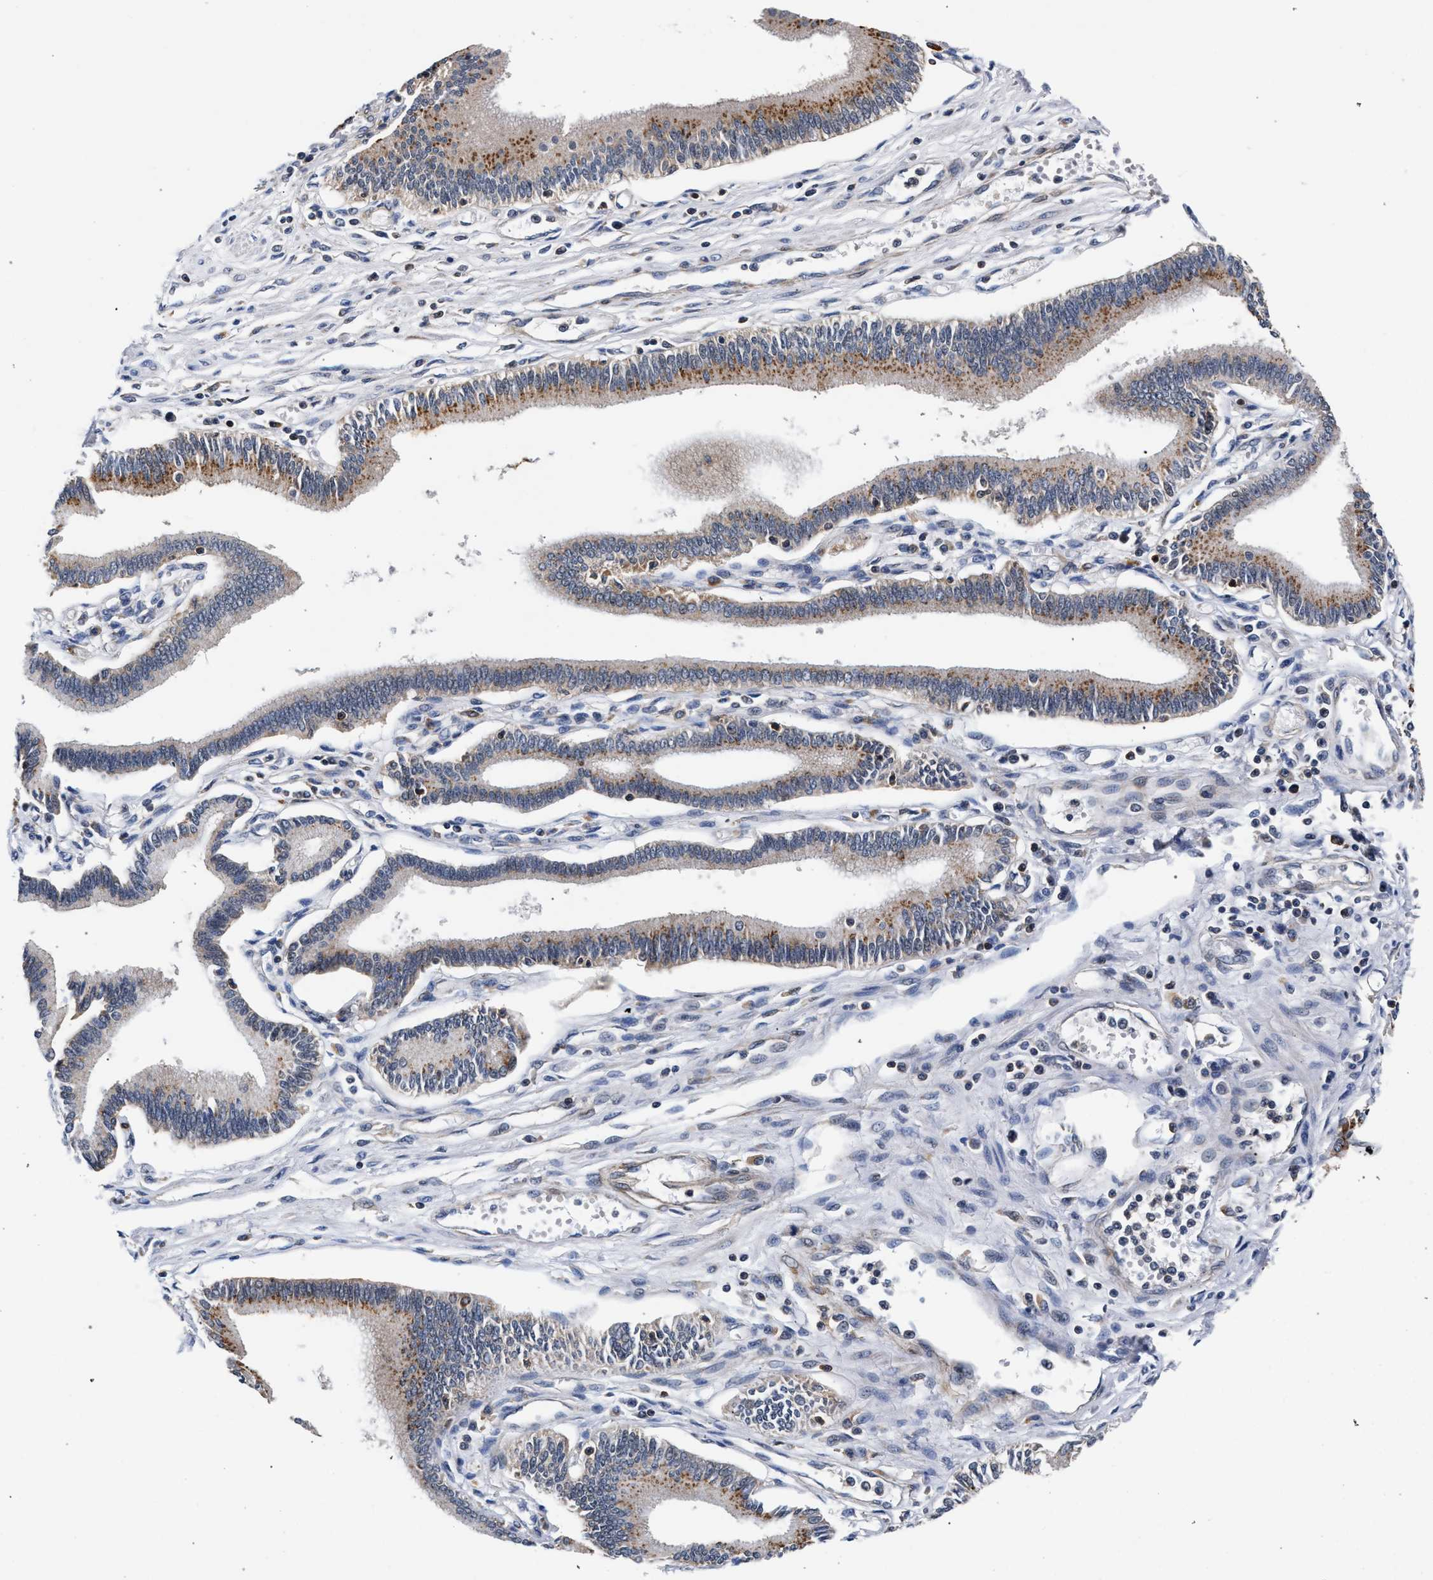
{"staining": {"intensity": "moderate", "quantity": ">75%", "location": "cytoplasmic/membranous"}, "tissue": "pancreatic cancer", "cell_type": "Tumor cells", "image_type": "cancer", "snomed": [{"axis": "morphology", "description": "Adenocarcinoma, NOS"}, {"axis": "topography", "description": "Pancreas"}], "caption": "The immunohistochemical stain highlights moderate cytoplasmic/membranous positivity in tumor cells of pancreatic cancer tissue. (Brightfield microscopy of DAB IHC at high magnification).", "gene": "LASP1", "patient": {"sex": "male", "age": 56}}